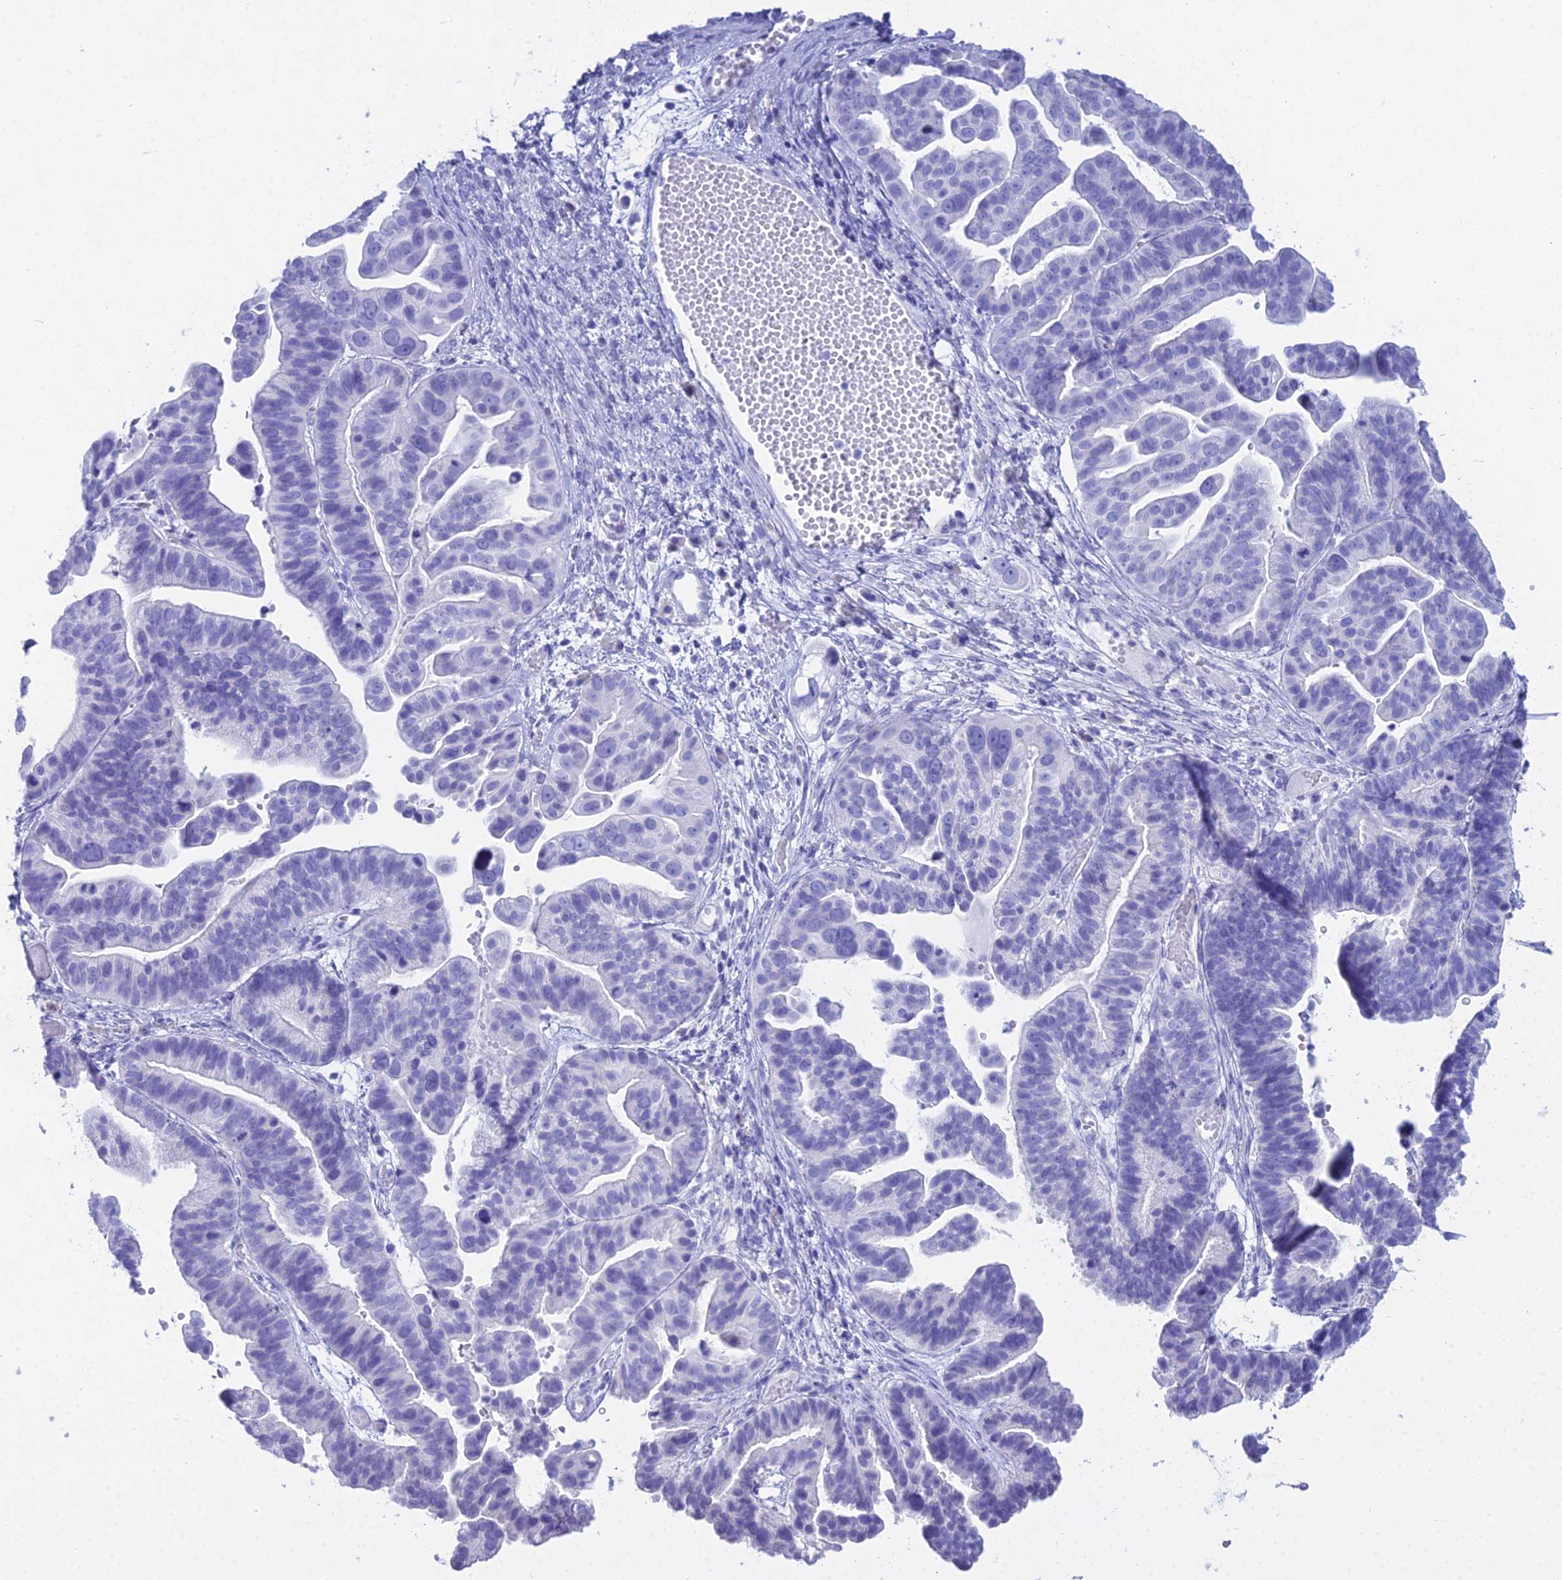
{"staining": {"intensity": "negative", "quantity": "none", "location": "none"}, "tissue": "ovarian cancer", "cell_type": "Tumor cells", "image_type": "cancer", "snomed": [{"axis": "morphology", "description": "Cystadenocarcinoma, serous, NOS"}, {"axis": "topography", "description": "Ovary"}], "caption": "This is an immunohistochemistry (IHC) image of human ovarian serous cystadenocarcinoma. There is no staining in tumor cells.", "gene": "CGB2", "patient": {"sex": "female", "age": 56}}